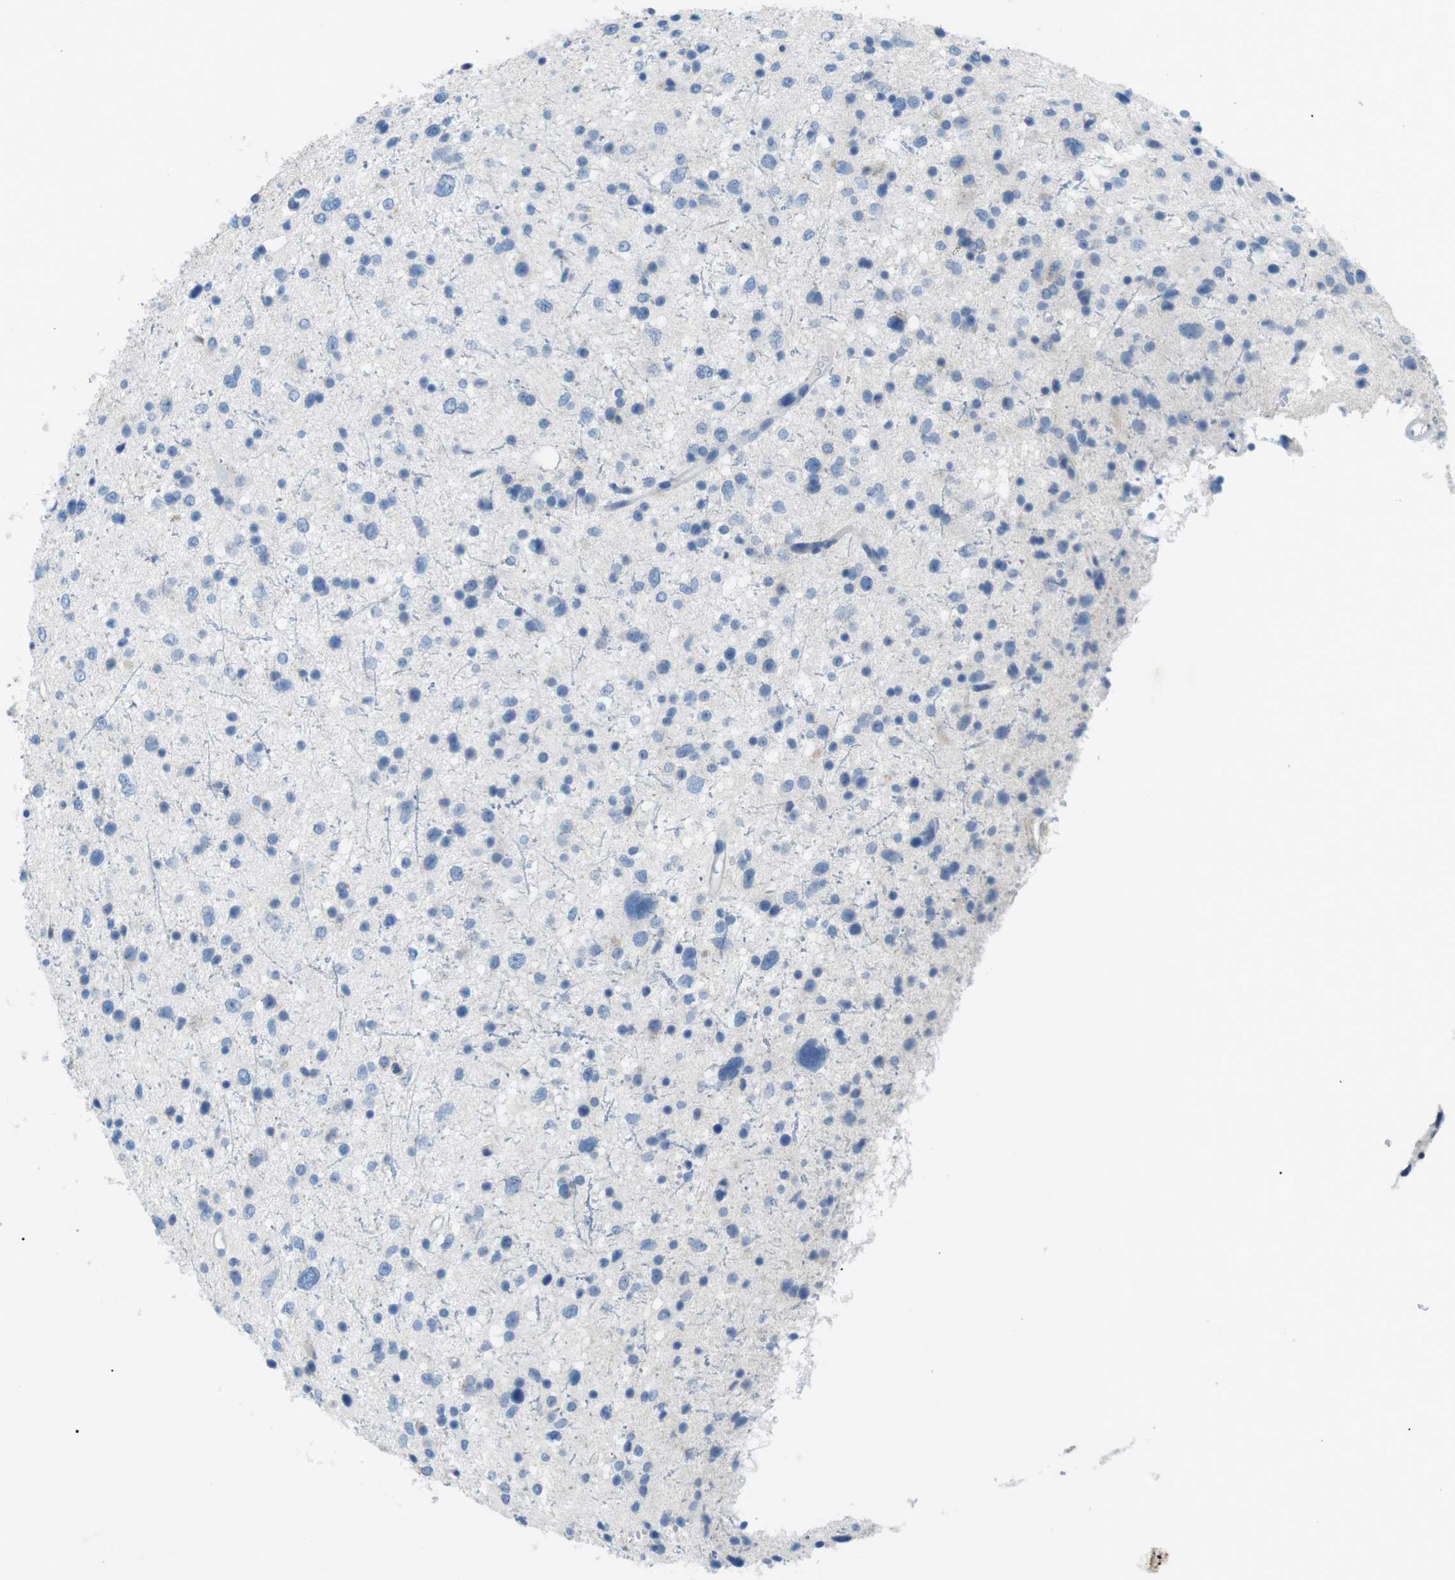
{"staining": {"intensity": "negative", "quantity": "none", "location": "none"}, "tissue": "glioma", "cell_type": "Tumor cells", "image_type": "cancer", "snomed": [{"axis": "morphology", "description": "Glioma, malignant, Low grade"}, {"axis": "topography", "description": "Brain"}], "caption": "Malignant low-grade glioma was stained to show a protein in brown. There is no significant positivity in tumor cells.", "gene": "SALL4", "patient": {"sex": "female", "age": 37}}